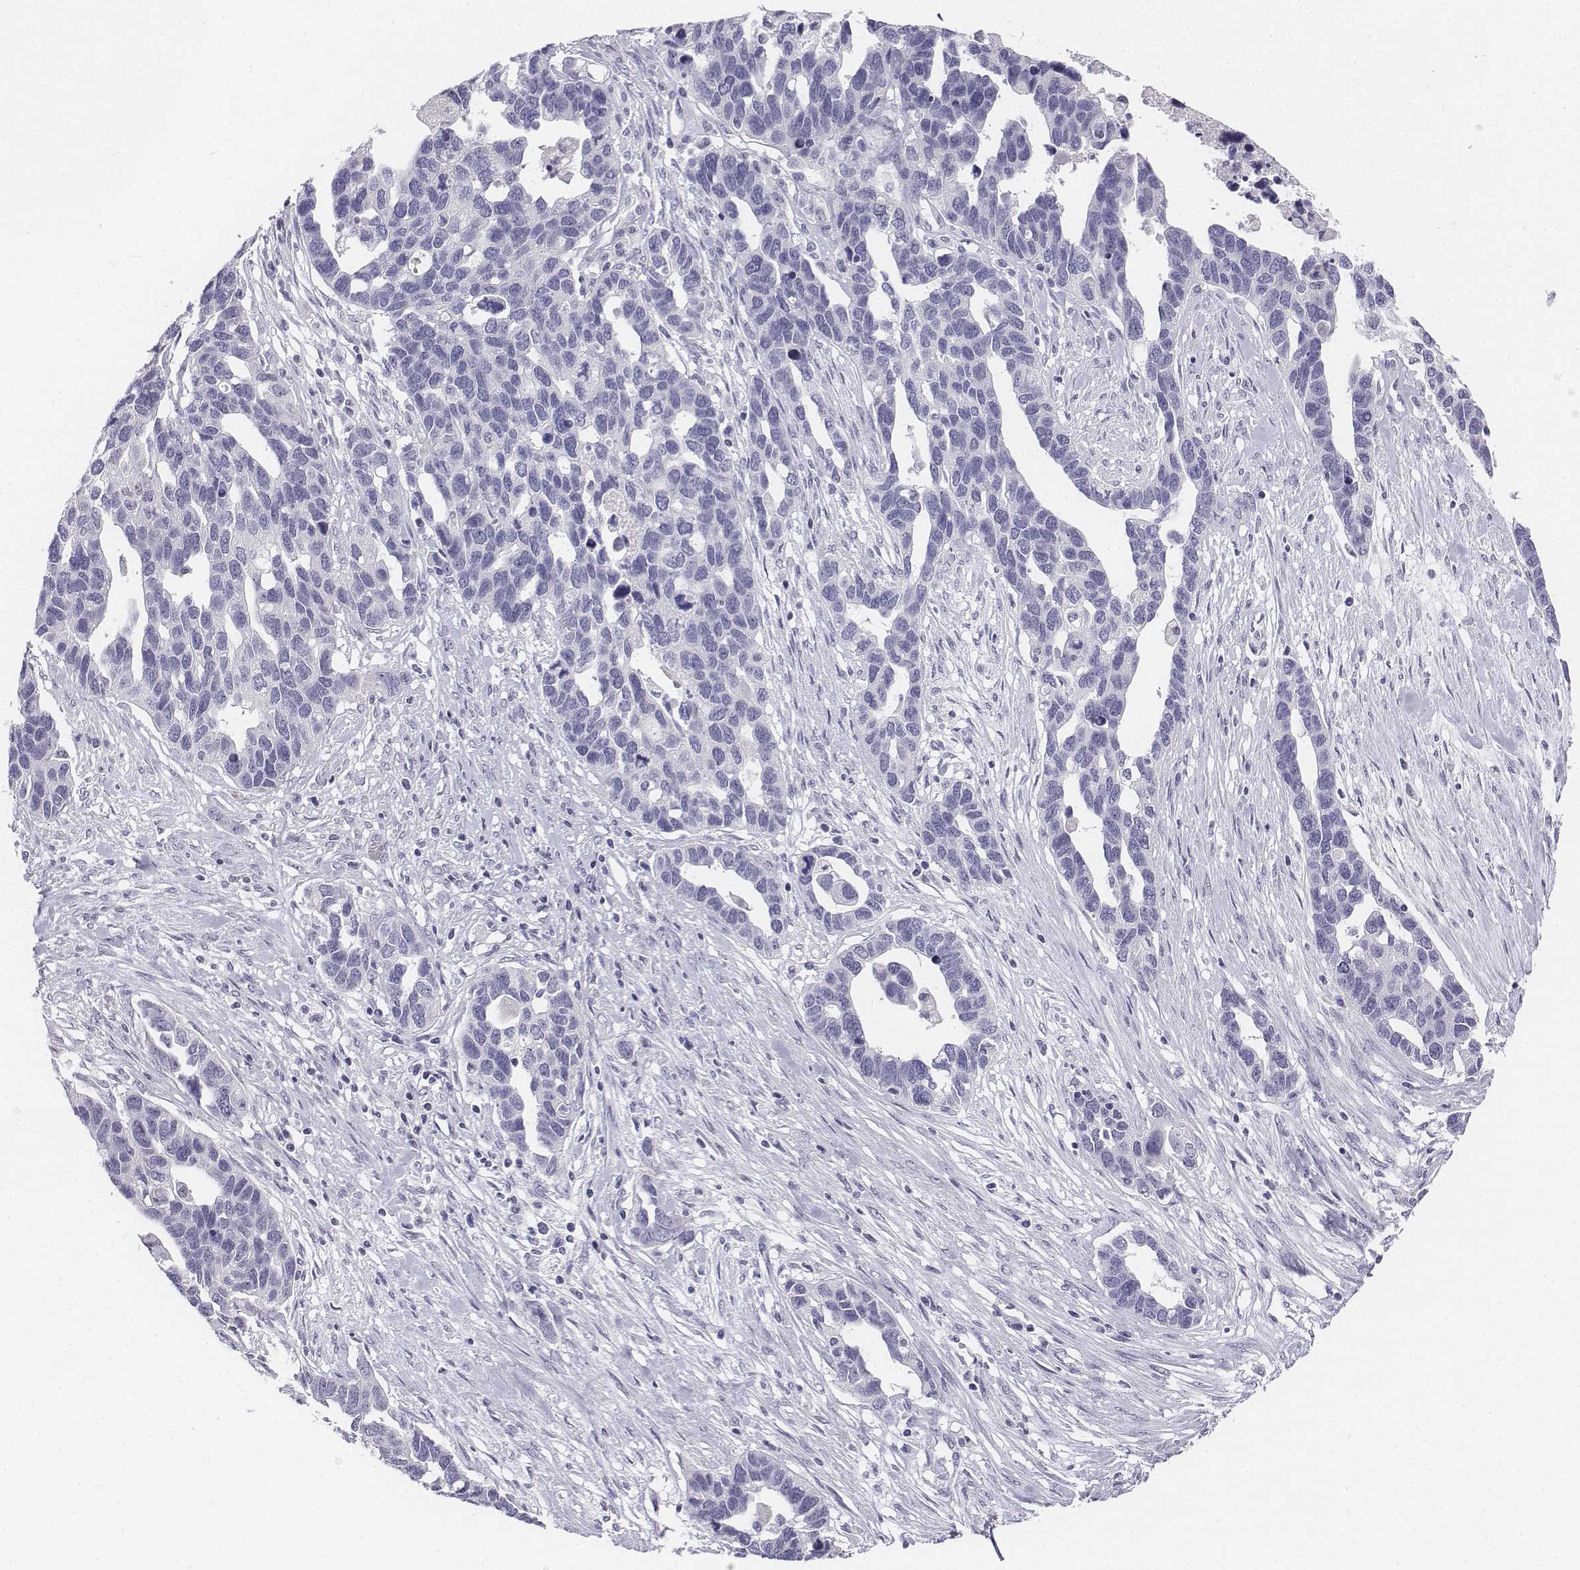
{"staining": {"intensity": "negative", "quantity": "none", "location": "none"}, "tissue": "ovarian cancer", "cell_type": "Tumor cells", "image_type": "cancer", "snomed": [{"axis": "morphology", "description": "Cystadenocarcinoma, serous, NOS"}, {"axis": "topography", "description": "Ovary"}], "caption": "High power microscopy photomicrograph of an IHC image of serous cystadenocarcinoma (ovarian), revealing no significant positivity in tumor cells.", "gene": "UCN2", "patient": {"sex": "female", "age": 54}}